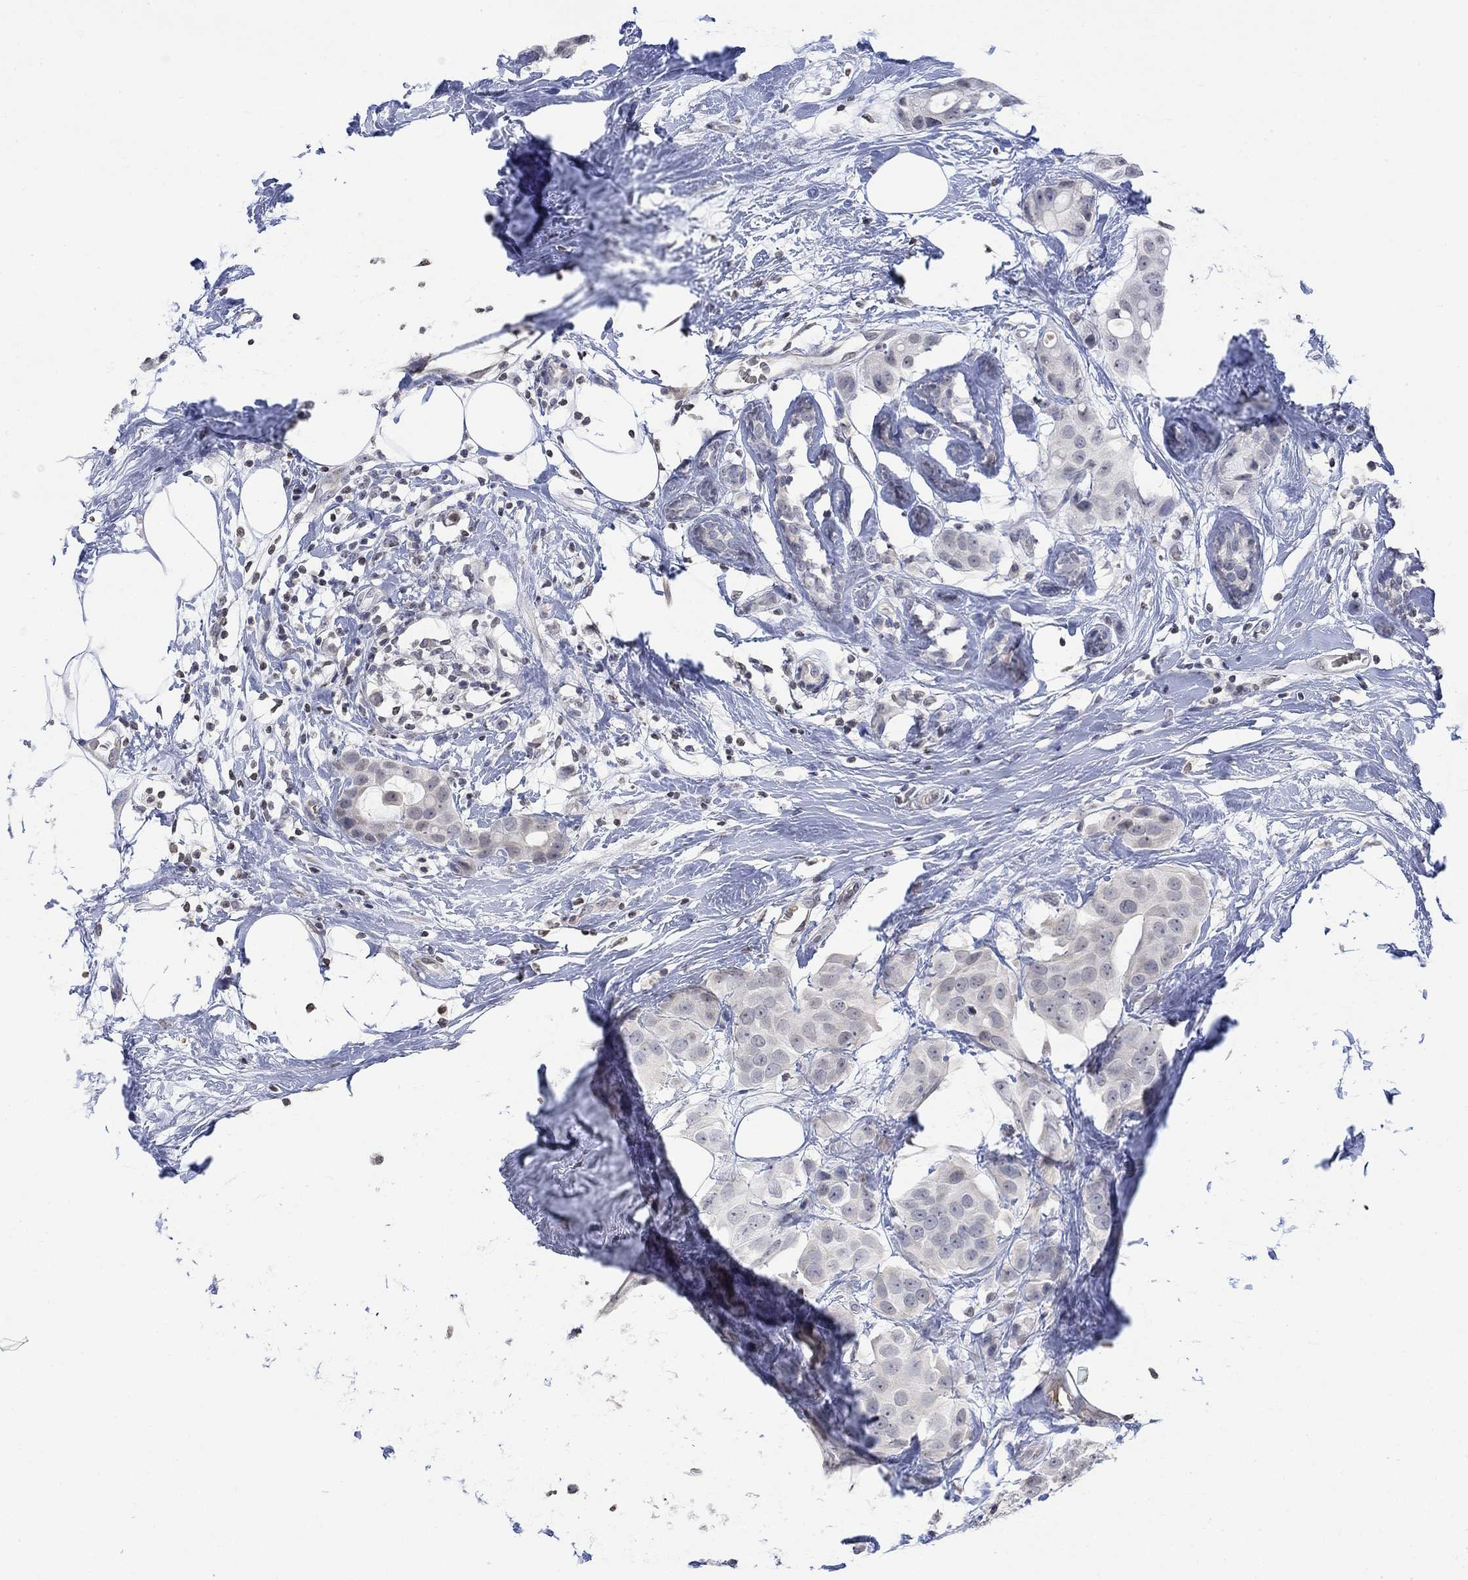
{"staining": {"intensity": "negative", "quantity": "none", "location": "none"}, "tissue": "breast cancer", "cell_type": "Tumor cells", "image_type": "cancer", "snomed": [{"axis": "morphology", "description": "Duct carcinoma"}, {"axis": "topography", "description": "Breast"}], "caption": "Immunohistochemistry (IHC) photomicrograph of neoplastic tissue: human breast infiltrating ductal carcinoma stained with DAB (3,3'-diaminobenzidine) exhibits no significant protein expression in tumor cells.", "gene": "TMEM255A", "patient": {"sex": "female", "age": 45}}